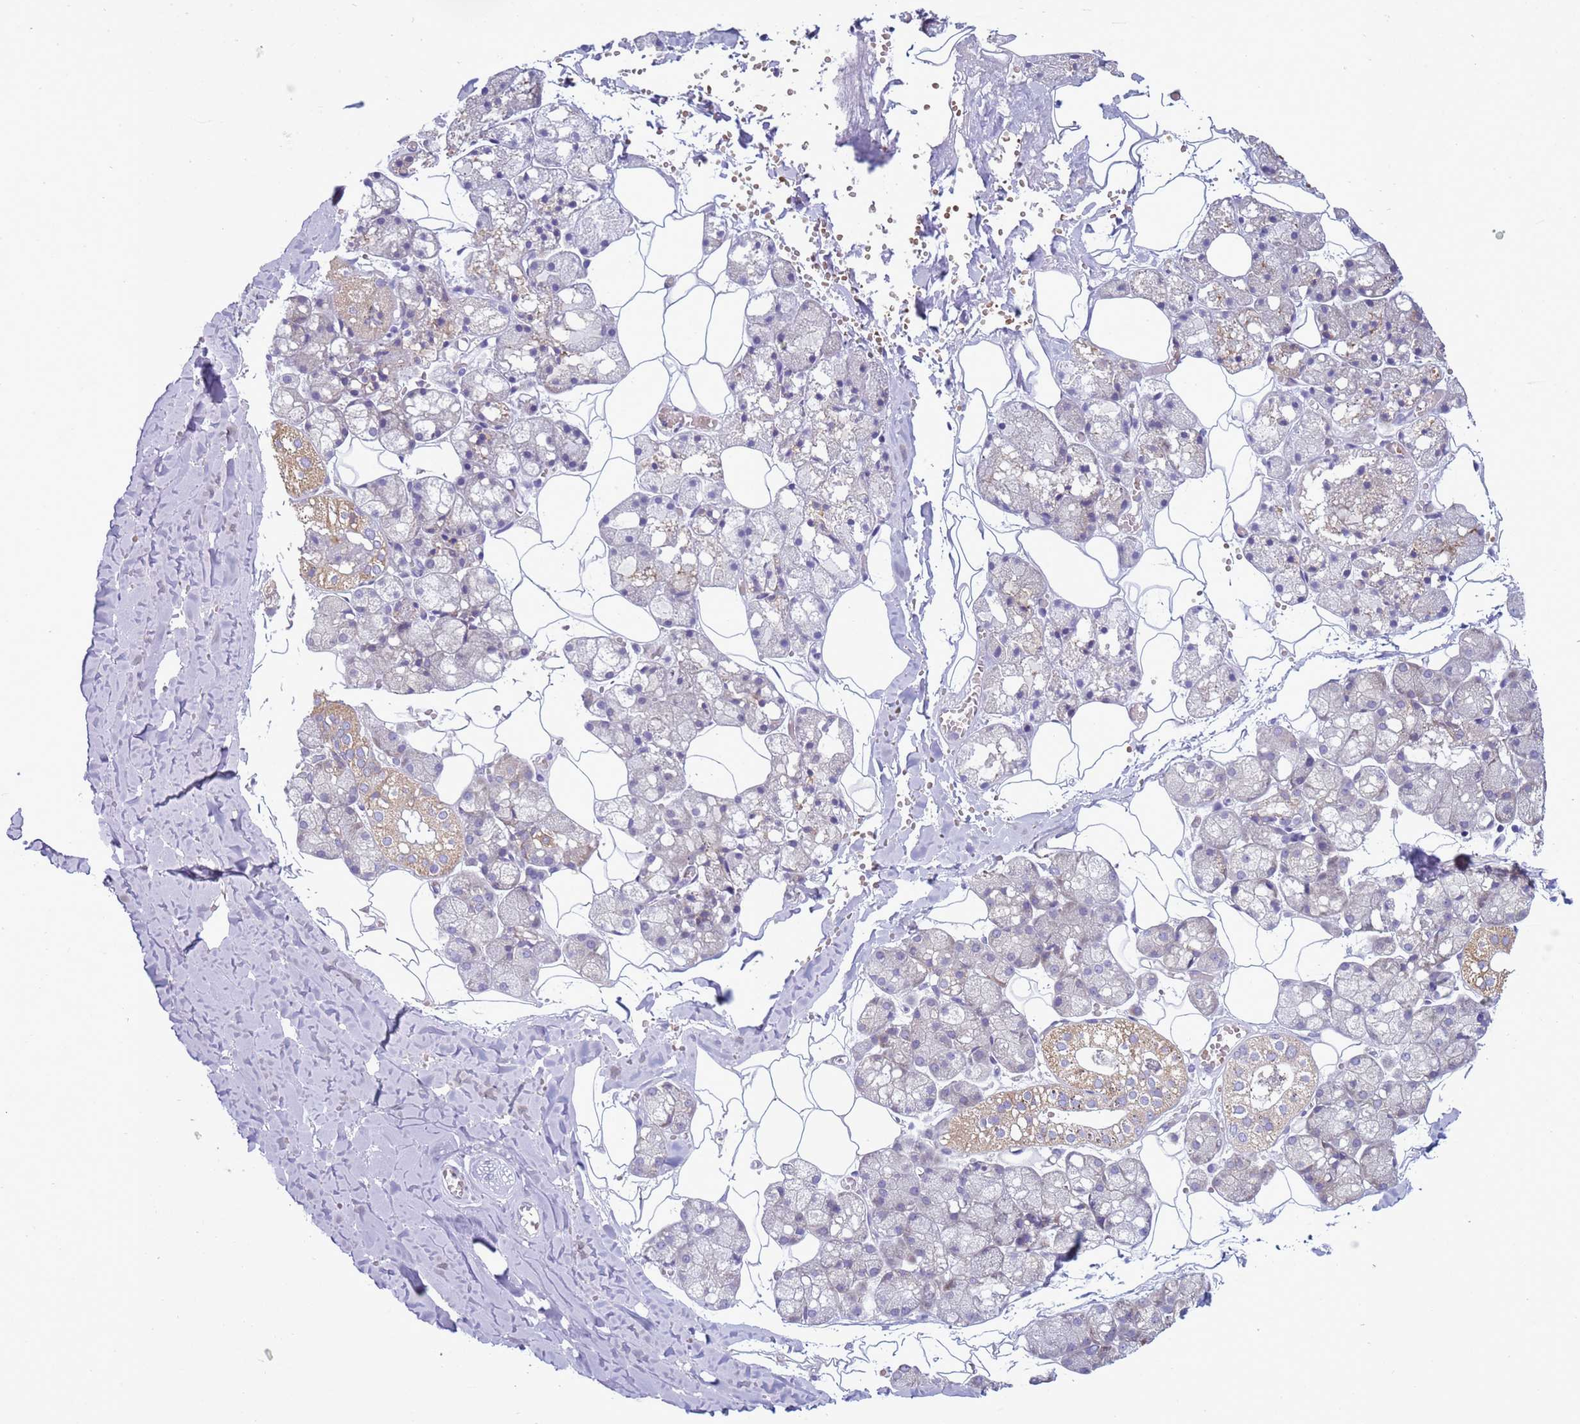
{"staining": {"intensity": "moderate", "quantity": "<25%", "location": "cytoplasmic/membranous"}, "tissue": "salivary gland", "cell_type": "Glandular cells", "image_type": "normal", "snomed": [{"axis": "morphology", "description": "Normal tissue, NOS"}, {"axis": "topography", "description": "Salivary gland"}], "caption": "IHC (DAB) staining of unremarkable human salivary gland exhibits moderate cytoplasmic/membranous protein expression in approximately <25% of glandular cells. (DAB (3,3'-diaminobenzidine) IHC, brown staining for protein, blue staining for nuclei).", "gene": "ABHD17B", "patient": {"sex": "male", "age": 62}}